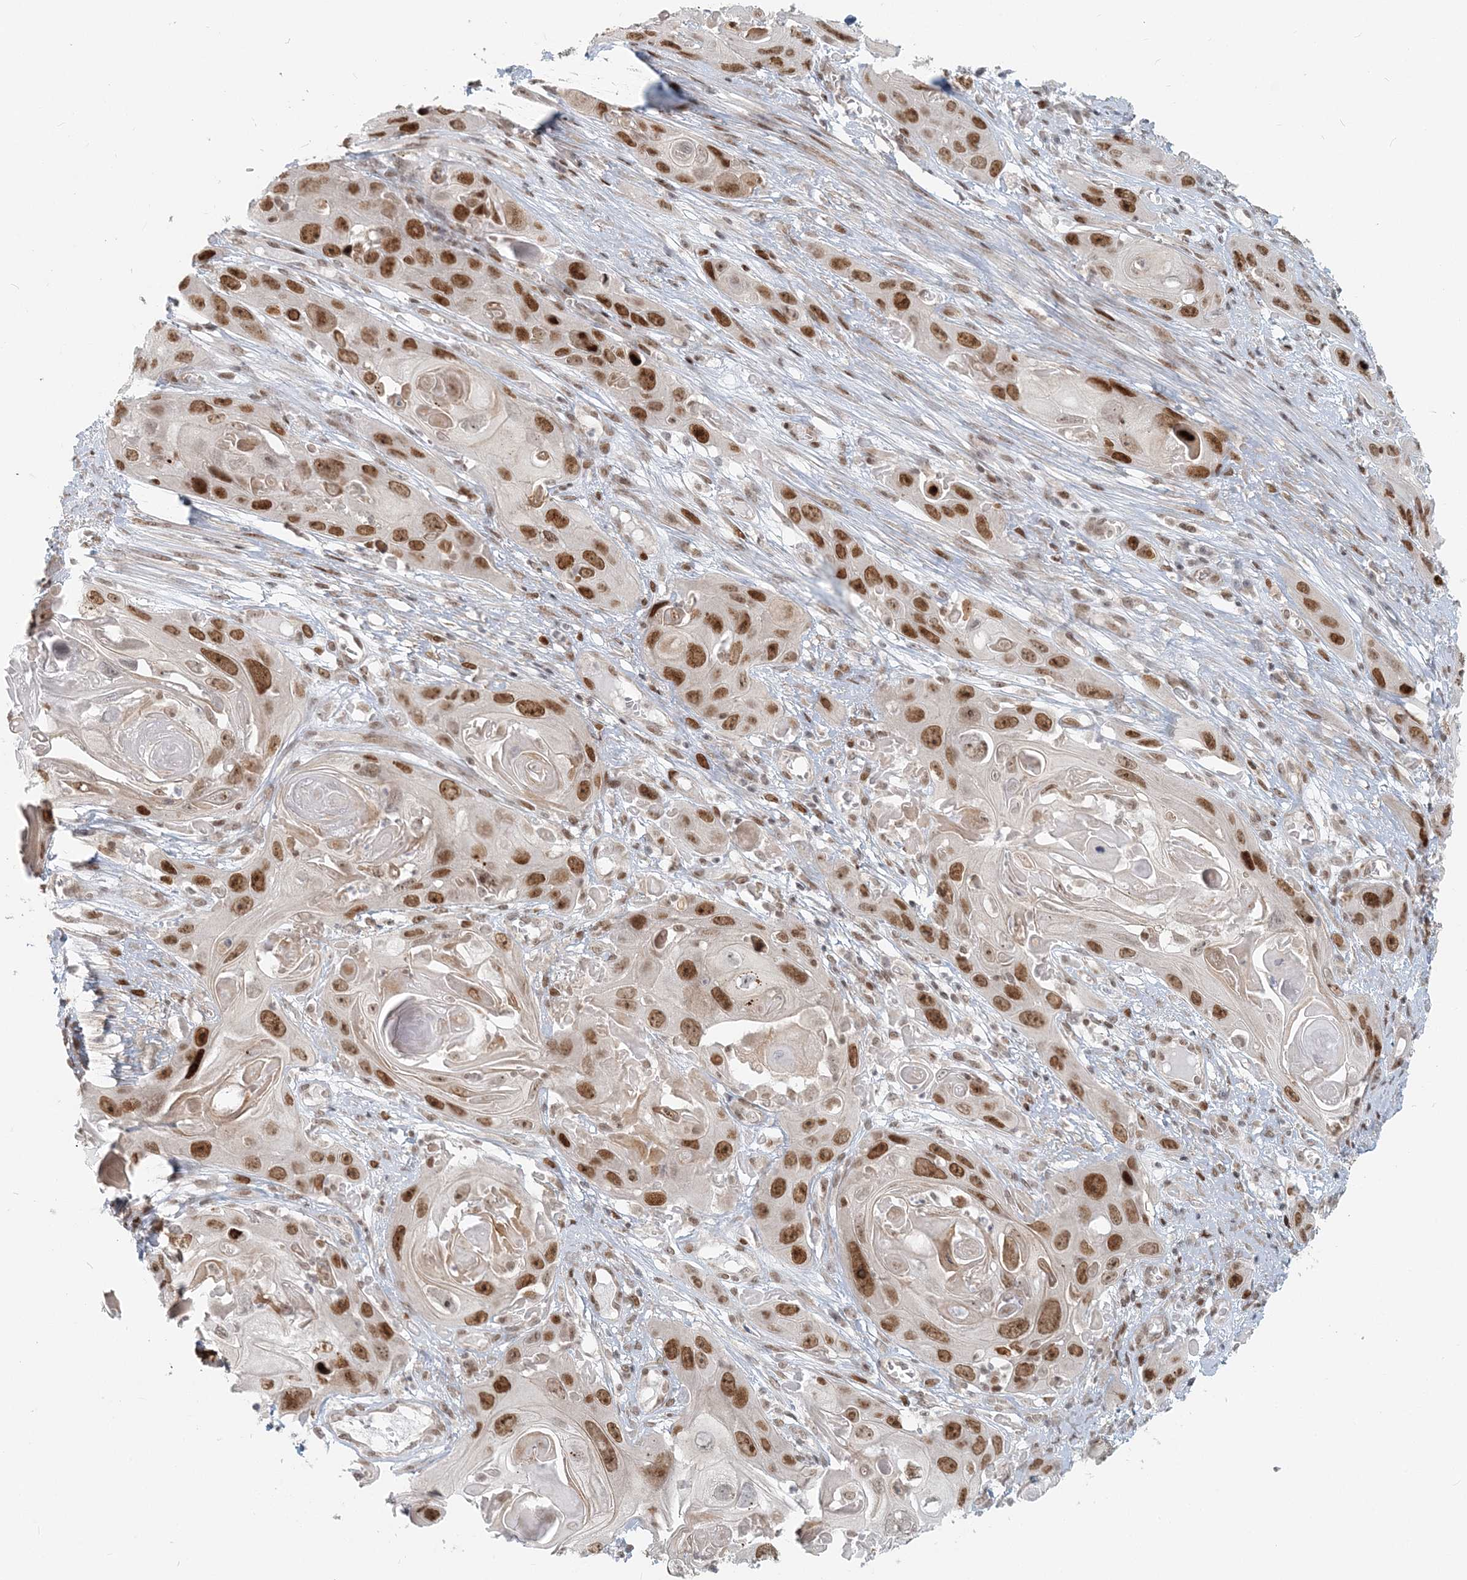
{"staining": {"intensity": "moderate", "quantity": ">75%", "location": "nuclear"}, "tissue": "skin cancer", "cell_type": "Tumor cells", "image_type": "cancer", "snomed": [{"axis": "morphology", "description": "Squamous cell carcinoma, NOS"}, {"axis": "topography", "description": "Skin"}], "caption": "Protein analysis of skin cancer (squamous cell carcinoma) tissue shows moderate nuclear expression in about >75% of tumor cells.", "gene": "BAZ1B", "patient": {"sex": "male", "age": 55}}